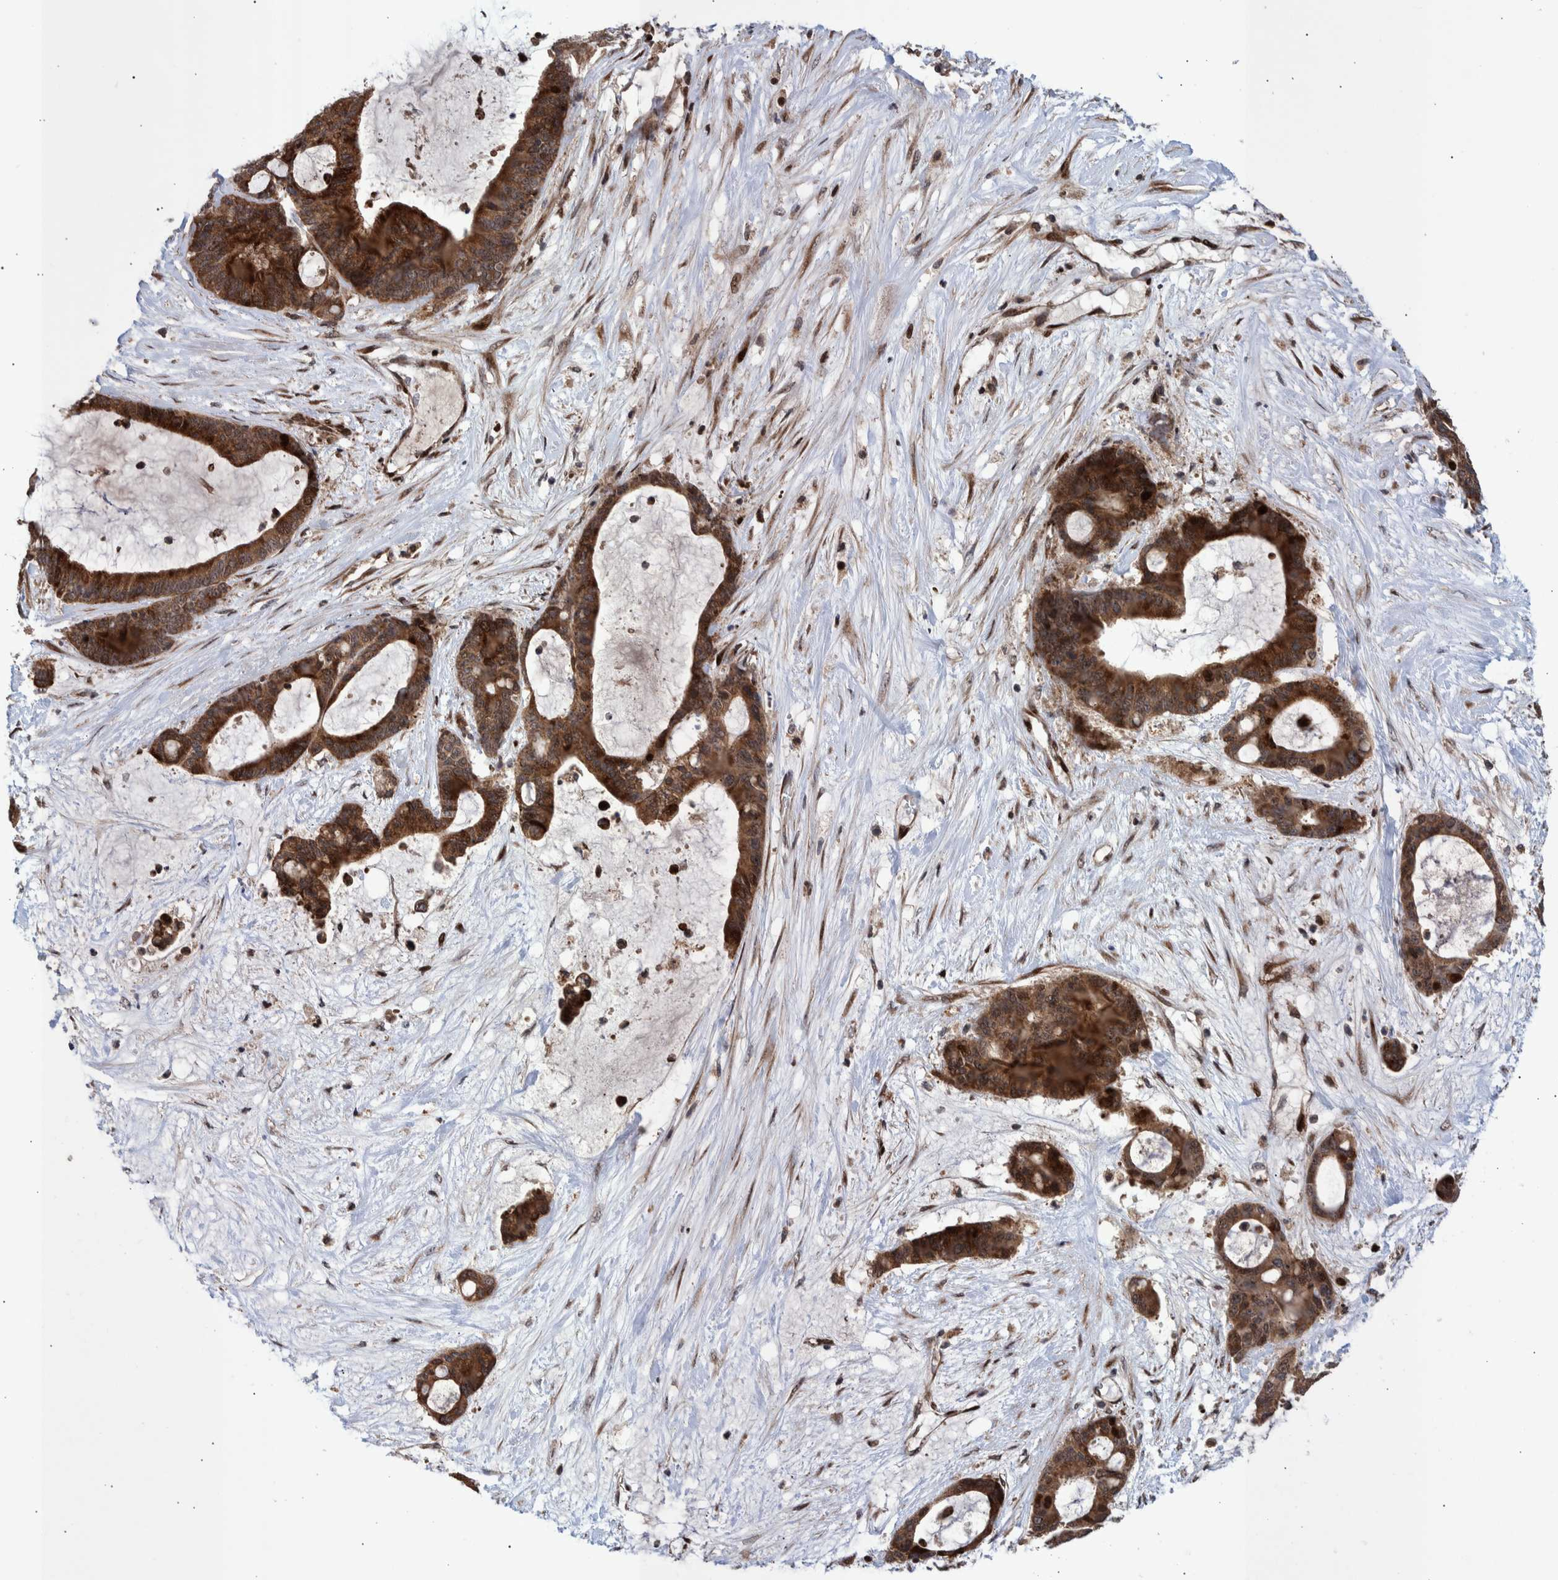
{"staining": {"intensity": "strong", "quantity": ">75%", "location": "cytoplasmic/membranous"}, "tissue": "liver cancer", "cell_type": "Tumor cells", "image_type": "cancer", "snomed": [{"axis": "morphology", "description": "Cholangiocarcinoma"}, {"axis": "topography", "description": "Liver"}], "caption": "Brown immunohistochemical staining in cholangiocarcinoma (liver) demonstrates strong cytoplasmic/membranous expression in about >75% of tumor cells.", "gene": "SHISA6", "patient": {"sex": "female", "age": 73}}